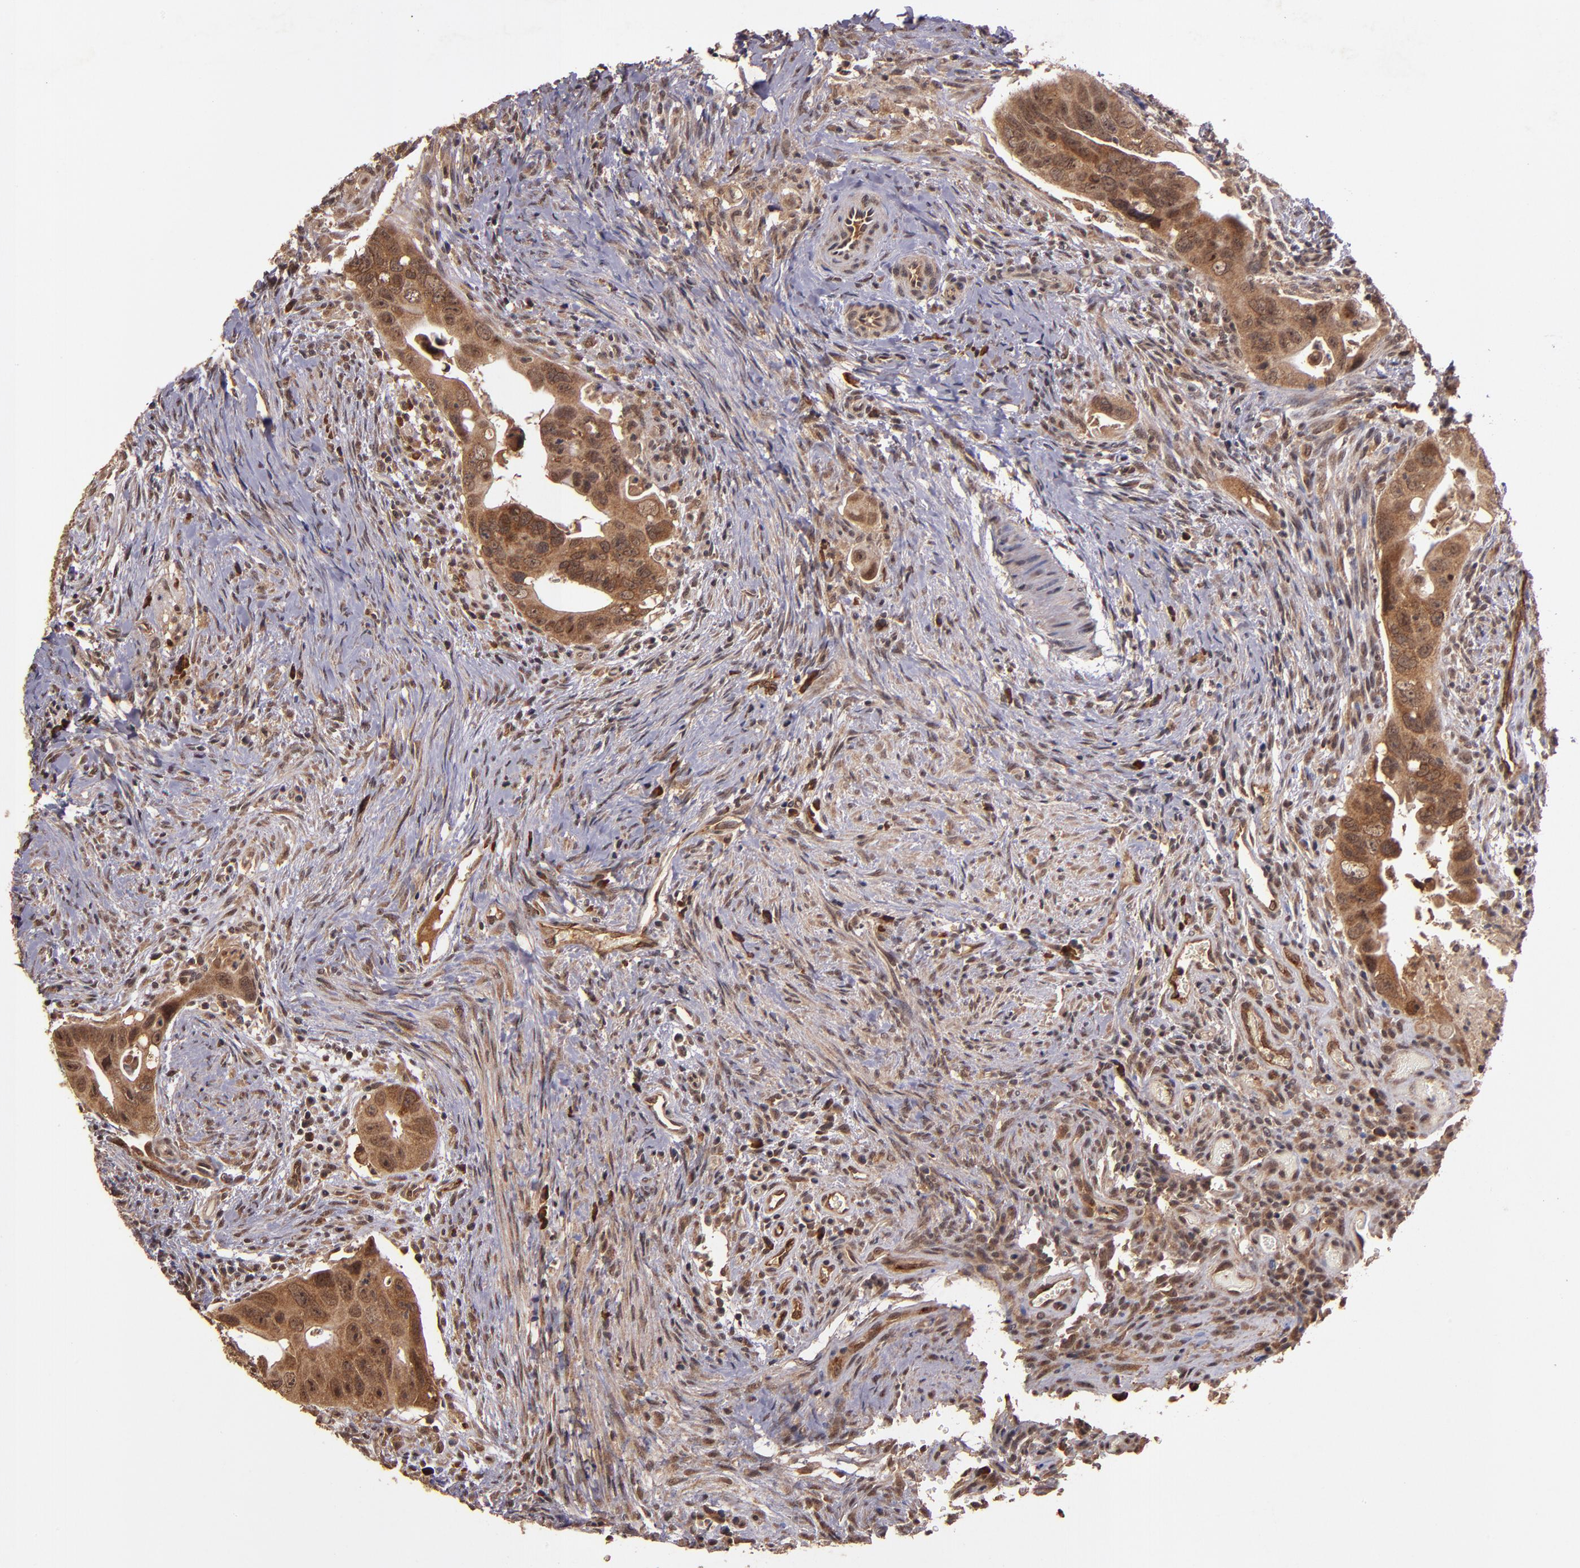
{"staining": {"intensity": "strong", "quantity": ">75%", "location": "cytoplasmic/membranous"}, "tissue": "colorectal cancer", "cell_type": "Tumor cells", "image_type": "cancer", "snomed": [{"axis": "morphology", "description": "Adenocarcinoma, NOS"}, {"axis": "topography", "description": "Rectum"}], "caption": "Colorectal cancer (adenocarcinoma) was stained to show a protein in brown. There is high levels of strong cytoplasmic/membranous positivity in approximately >75% of tumor cells. (Brightfield microscopy of DAB IHC at high magnification).", "gene": "RIOK3", "patient": {"sex": "male", "age": 53}}